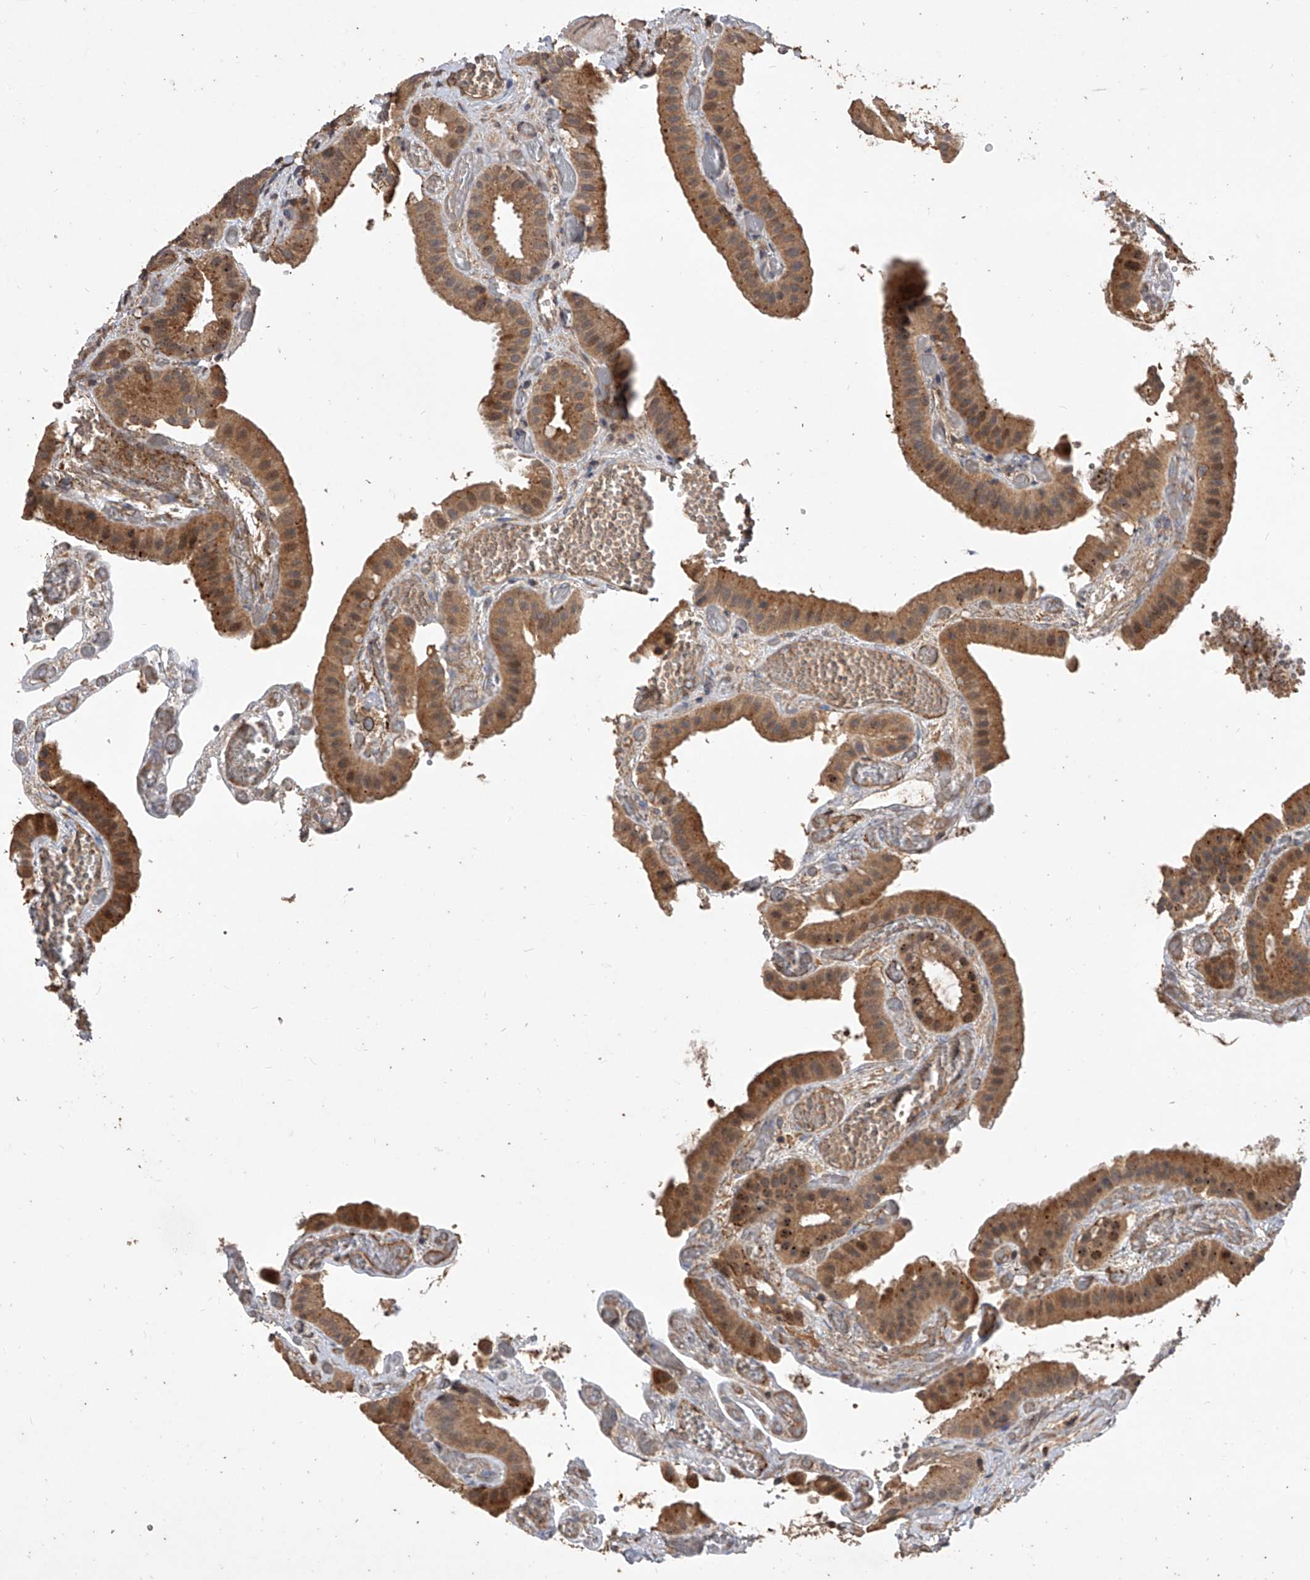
{"staining": {"intensity": "moderate", "quantity": ">75%", "location": "cytoplasmic/membranous"}, "tissue": "gallbladder", "cell_type": "Glandular cells", "image_type": "normal", "snomed": [{"axis": "morphology", "description": "Normal tissue, NOS"}, {"axis": "topography", "description": "Gallbladder"}], "caption": "Protein analysis of unremarkable gallbladder displays moderate cytoplasmic/membranous staining in about >75% of glandular cells.", "gene": "CFAP410", "patient": {"sex": "female", "age": 64}}